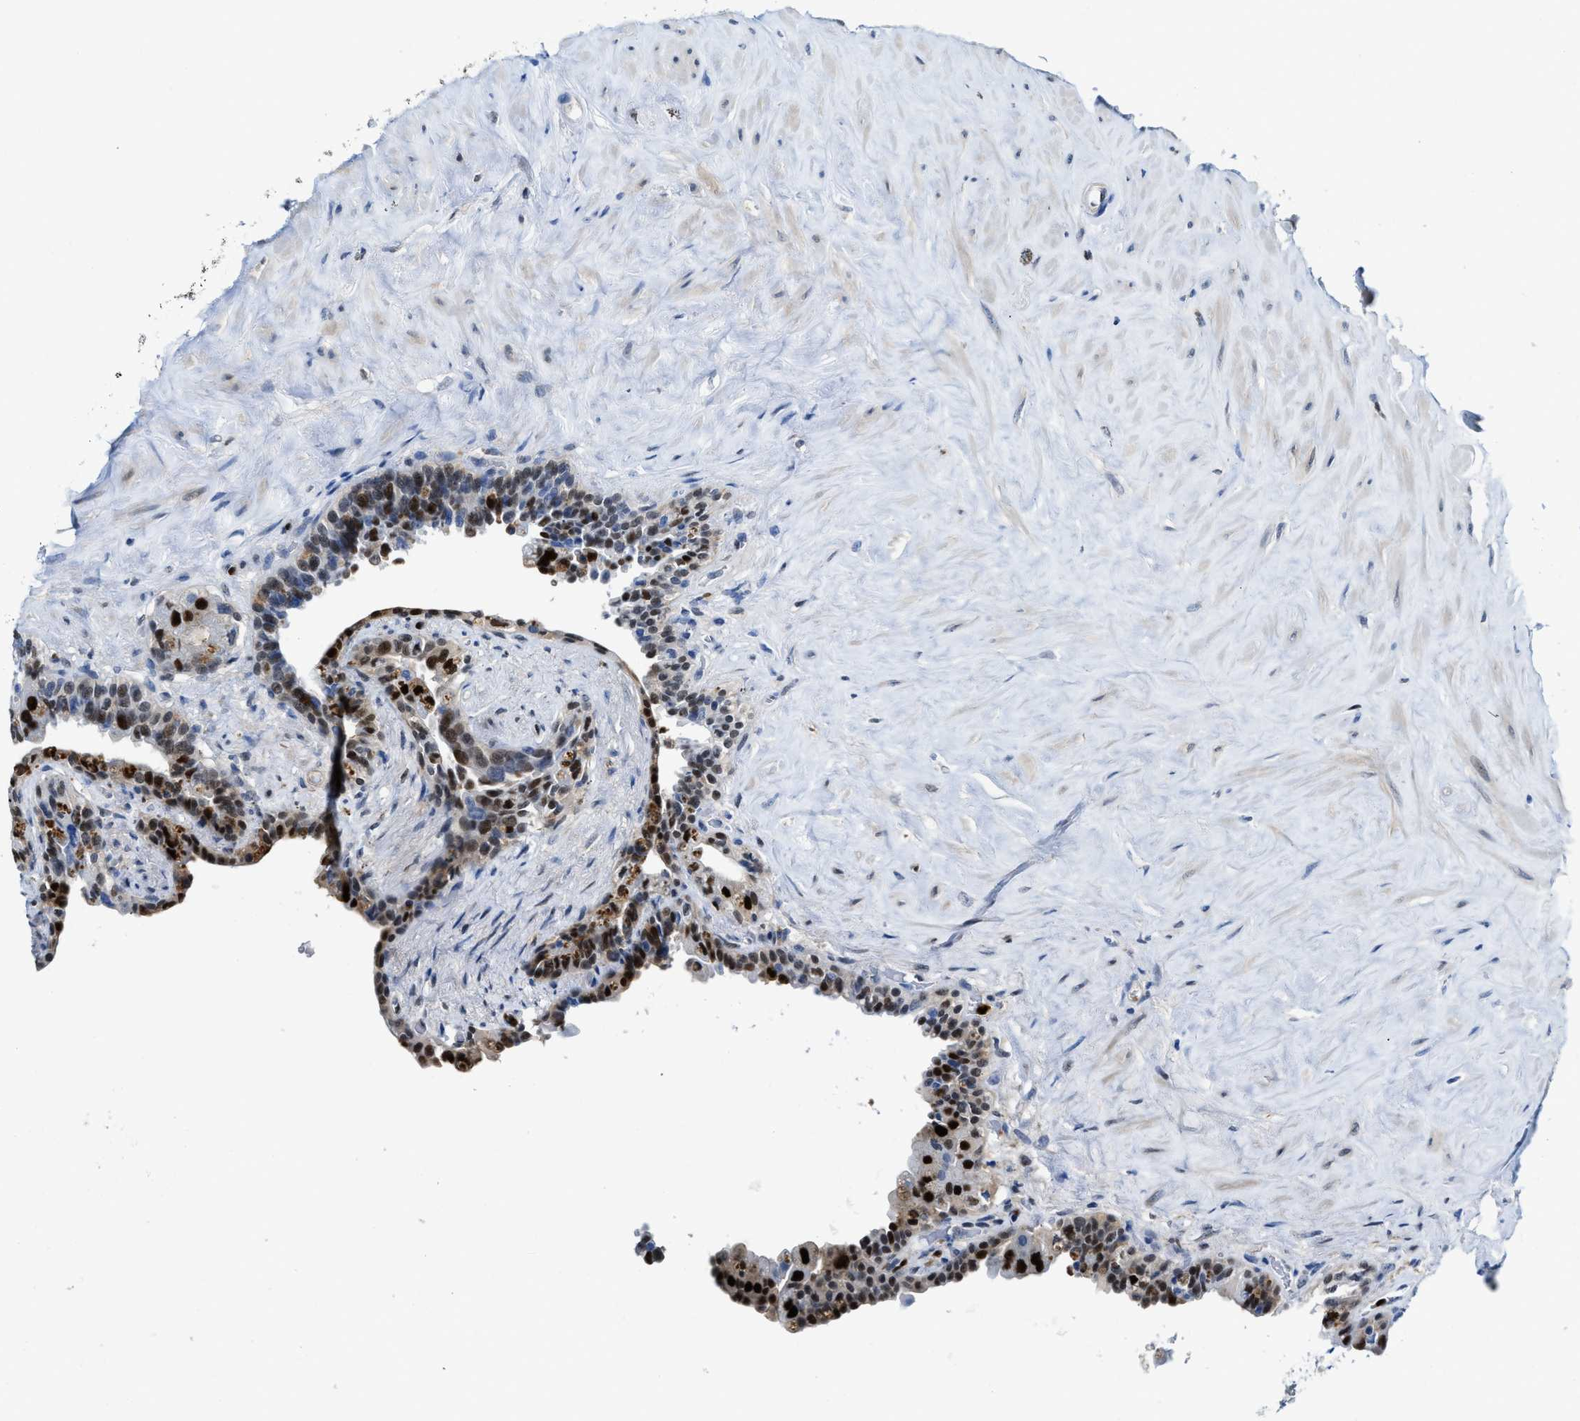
{"staining": {"intensity": "strong", "quantity": ">75%", "location": "nuclear"}, "tissue": "seminal vesicle", "cell_type": "Glandular cells", "image_type": "normal", "snomed": [{"axis": "morphology", "description": "Normal tissue, NOS"}, {"axis": "topography", "description": "Seminal veicle"}], "caption": "This photomicrograph displays IHC staining of benign human seminal vesicle, with high strong nuclear staining in about >75% of glandular cells.", "gene": "LTA4H", "patient": {"sex": "male", "age": 63}}